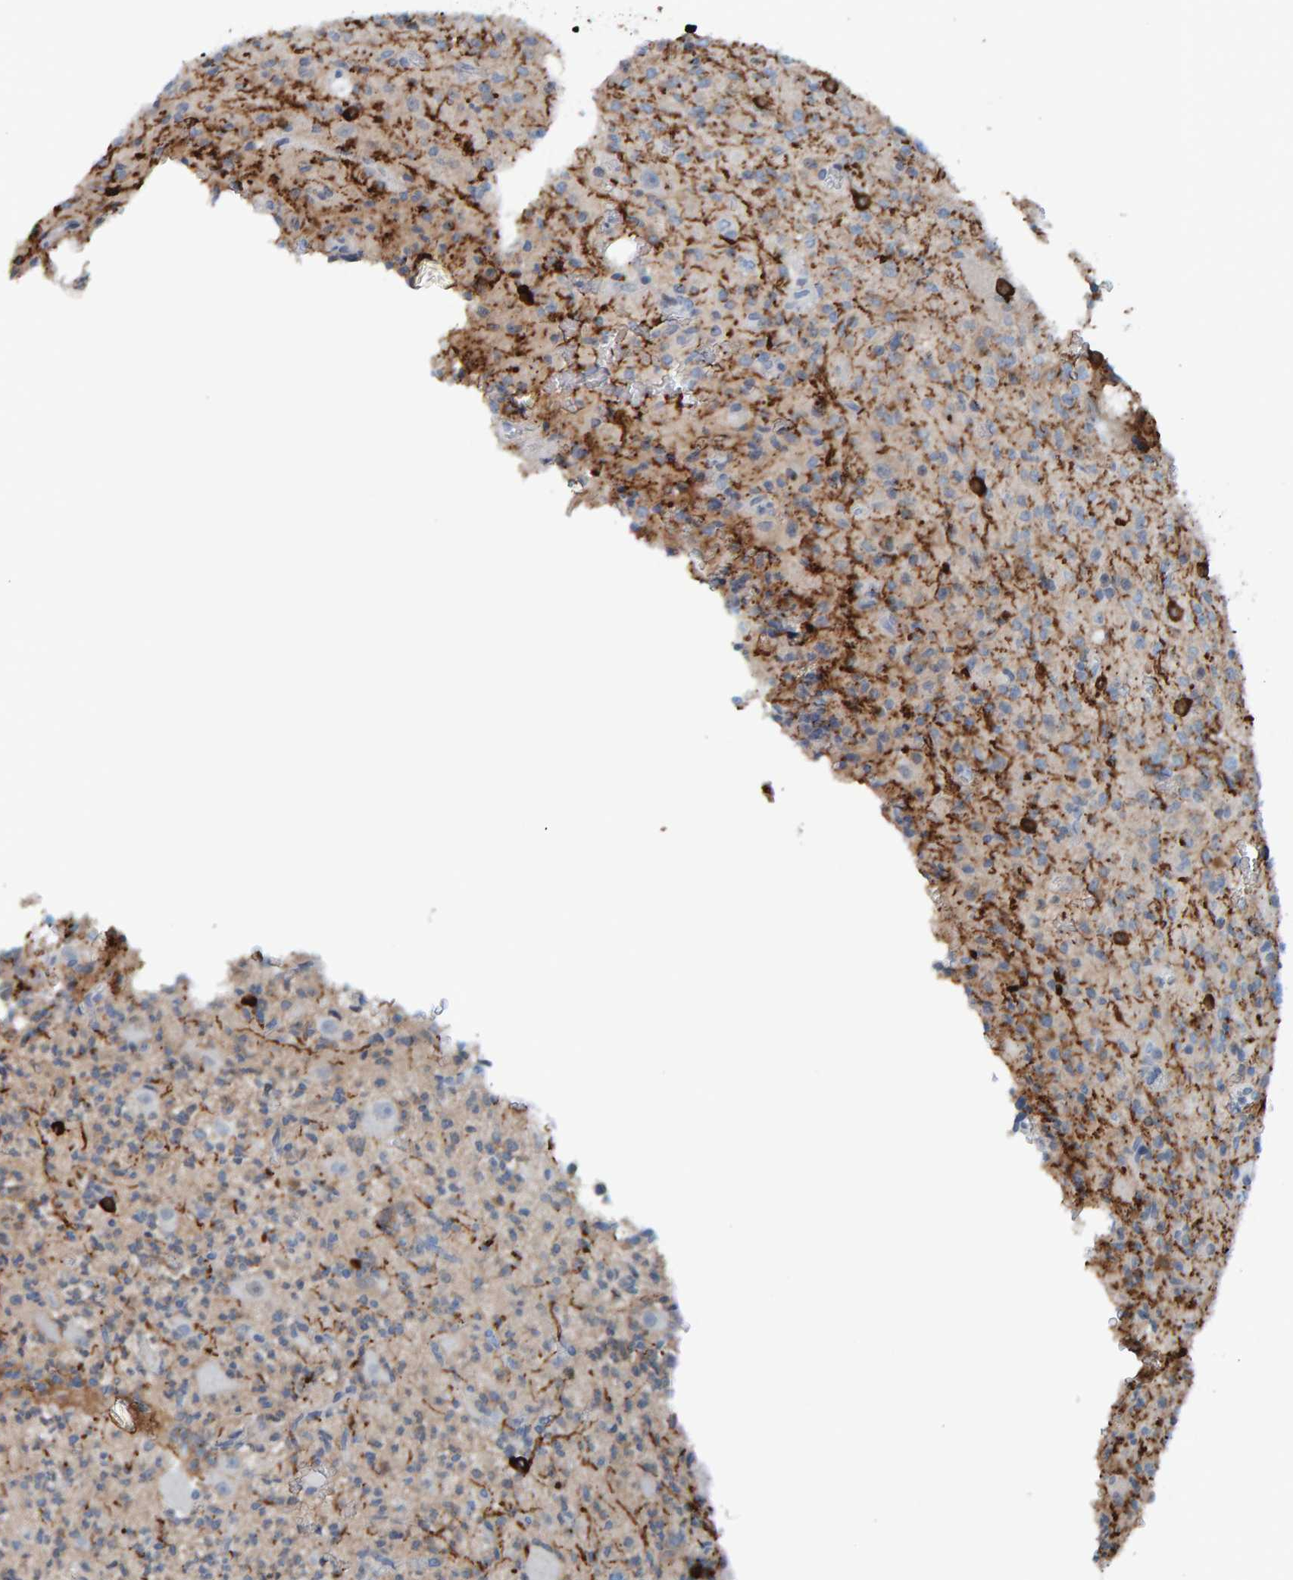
{"staining": {"intensity": "negative", "quantity": "none", "location": "none"}, "tissue": "glioma", "cell_type": "Tumor cells", "image_type": "cancer", "snomed": [{"axis": "morphology", "description": "Glioma, malignant, High grade"}, {"axis": "topography", "description": "Brain"}], "caption": "The image shows no significant positivity in tumor cells of malignant glioma (high-grade).", "gene": "CNP", "patient": {"sex": "male", "age": 34}}